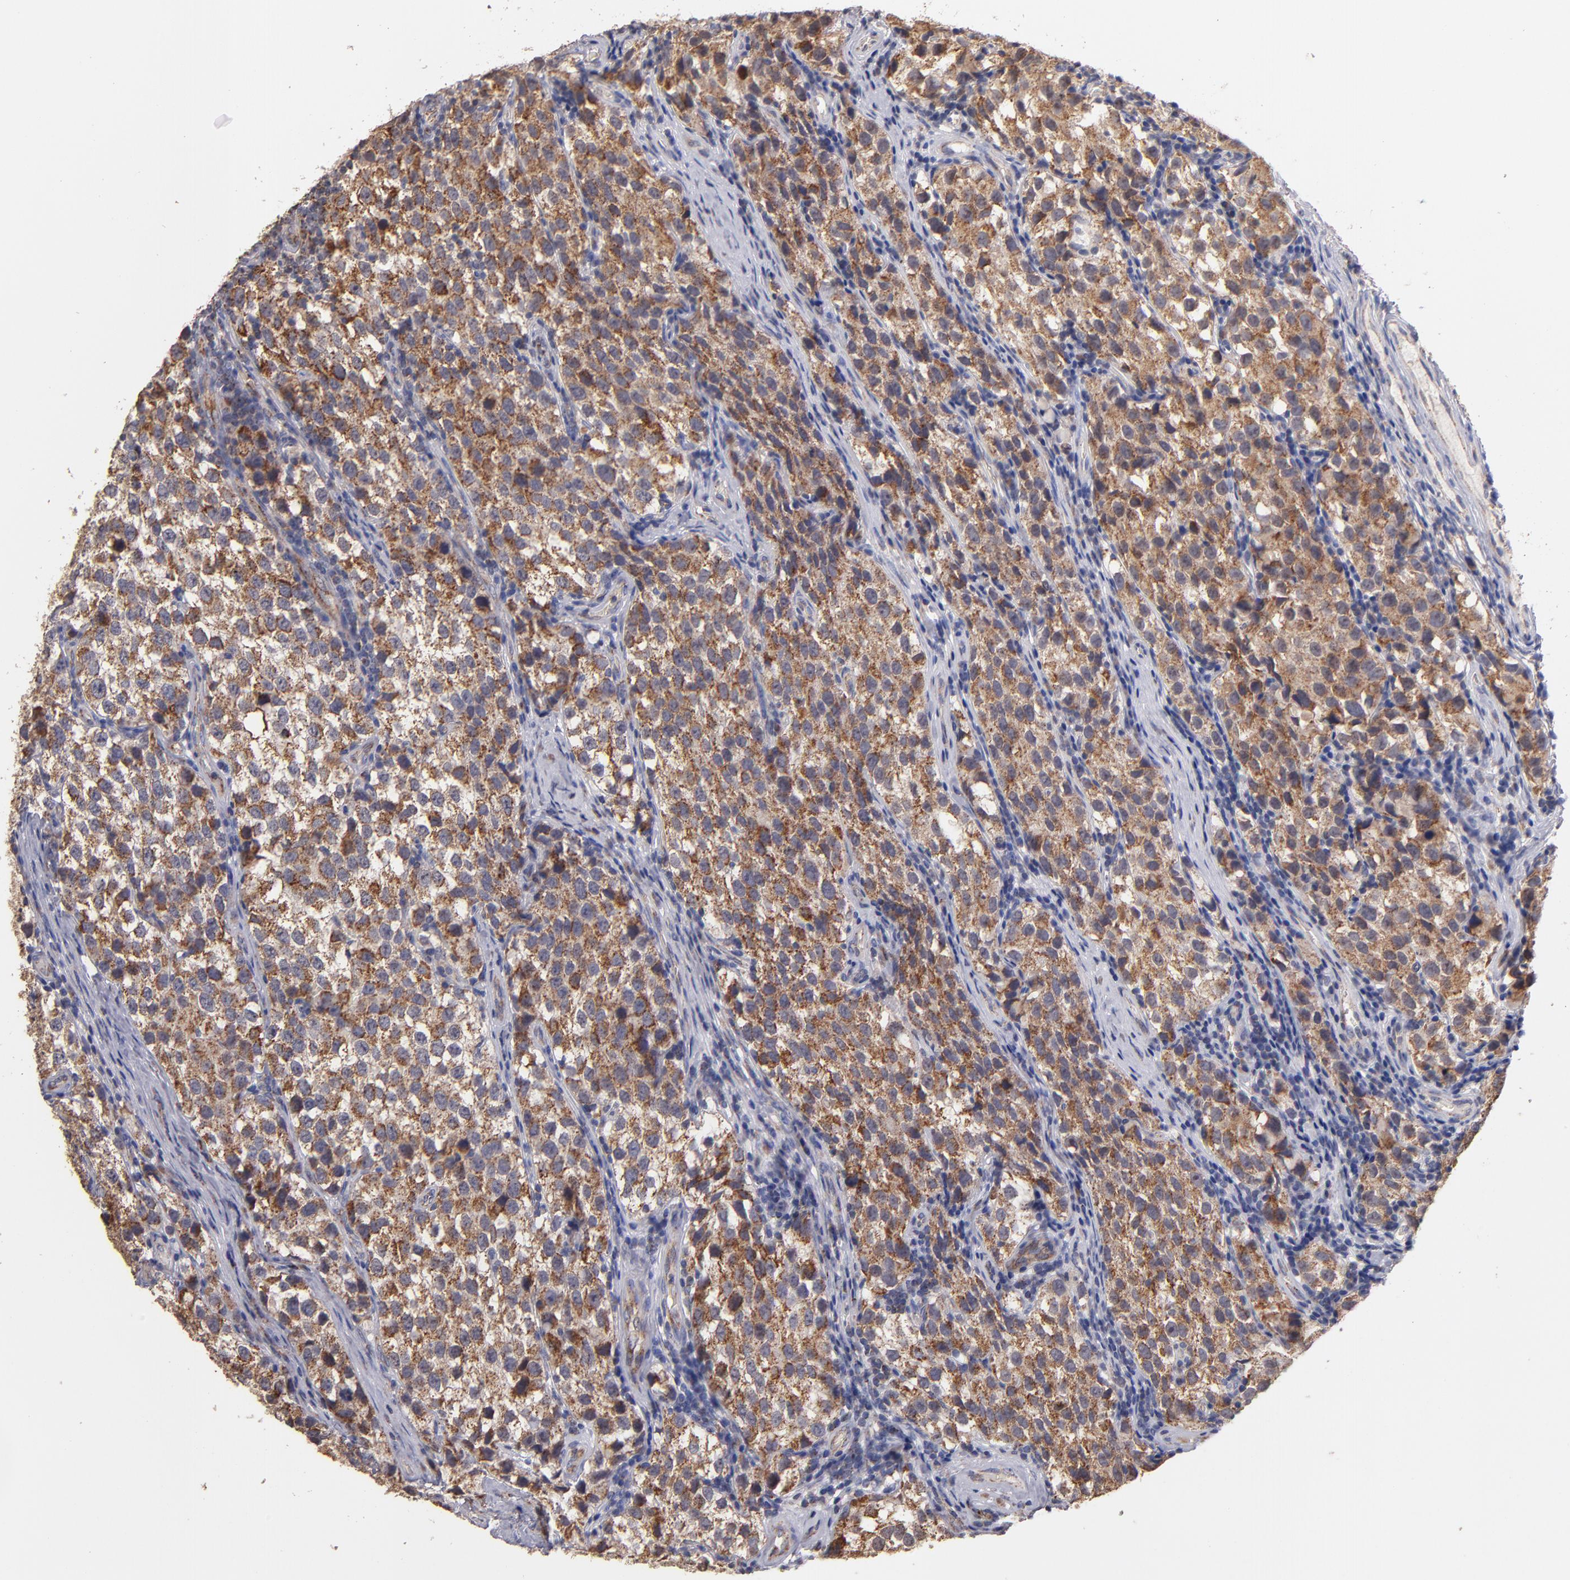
{"staining": {"intensity": "moderate", "quantity": ">75%", "location": "cytoplasmic/membranous"}, "tissue": "testis cancer", "cell_type": "Tumor cells", "image_type": "cancer", "snomed": [{"axis": "morphology", "description": "Seminoma, NOS"}, {"axis": "topography", "description": "Testis"}], "caption": "Protein staining demonstrates moderate cytoplasmic/membranous expression in approximately >75% of tumor cells in testis cancer (seminoma).", "gene": "DIABLO", "patient": {"sex": "male", "age": 39}}